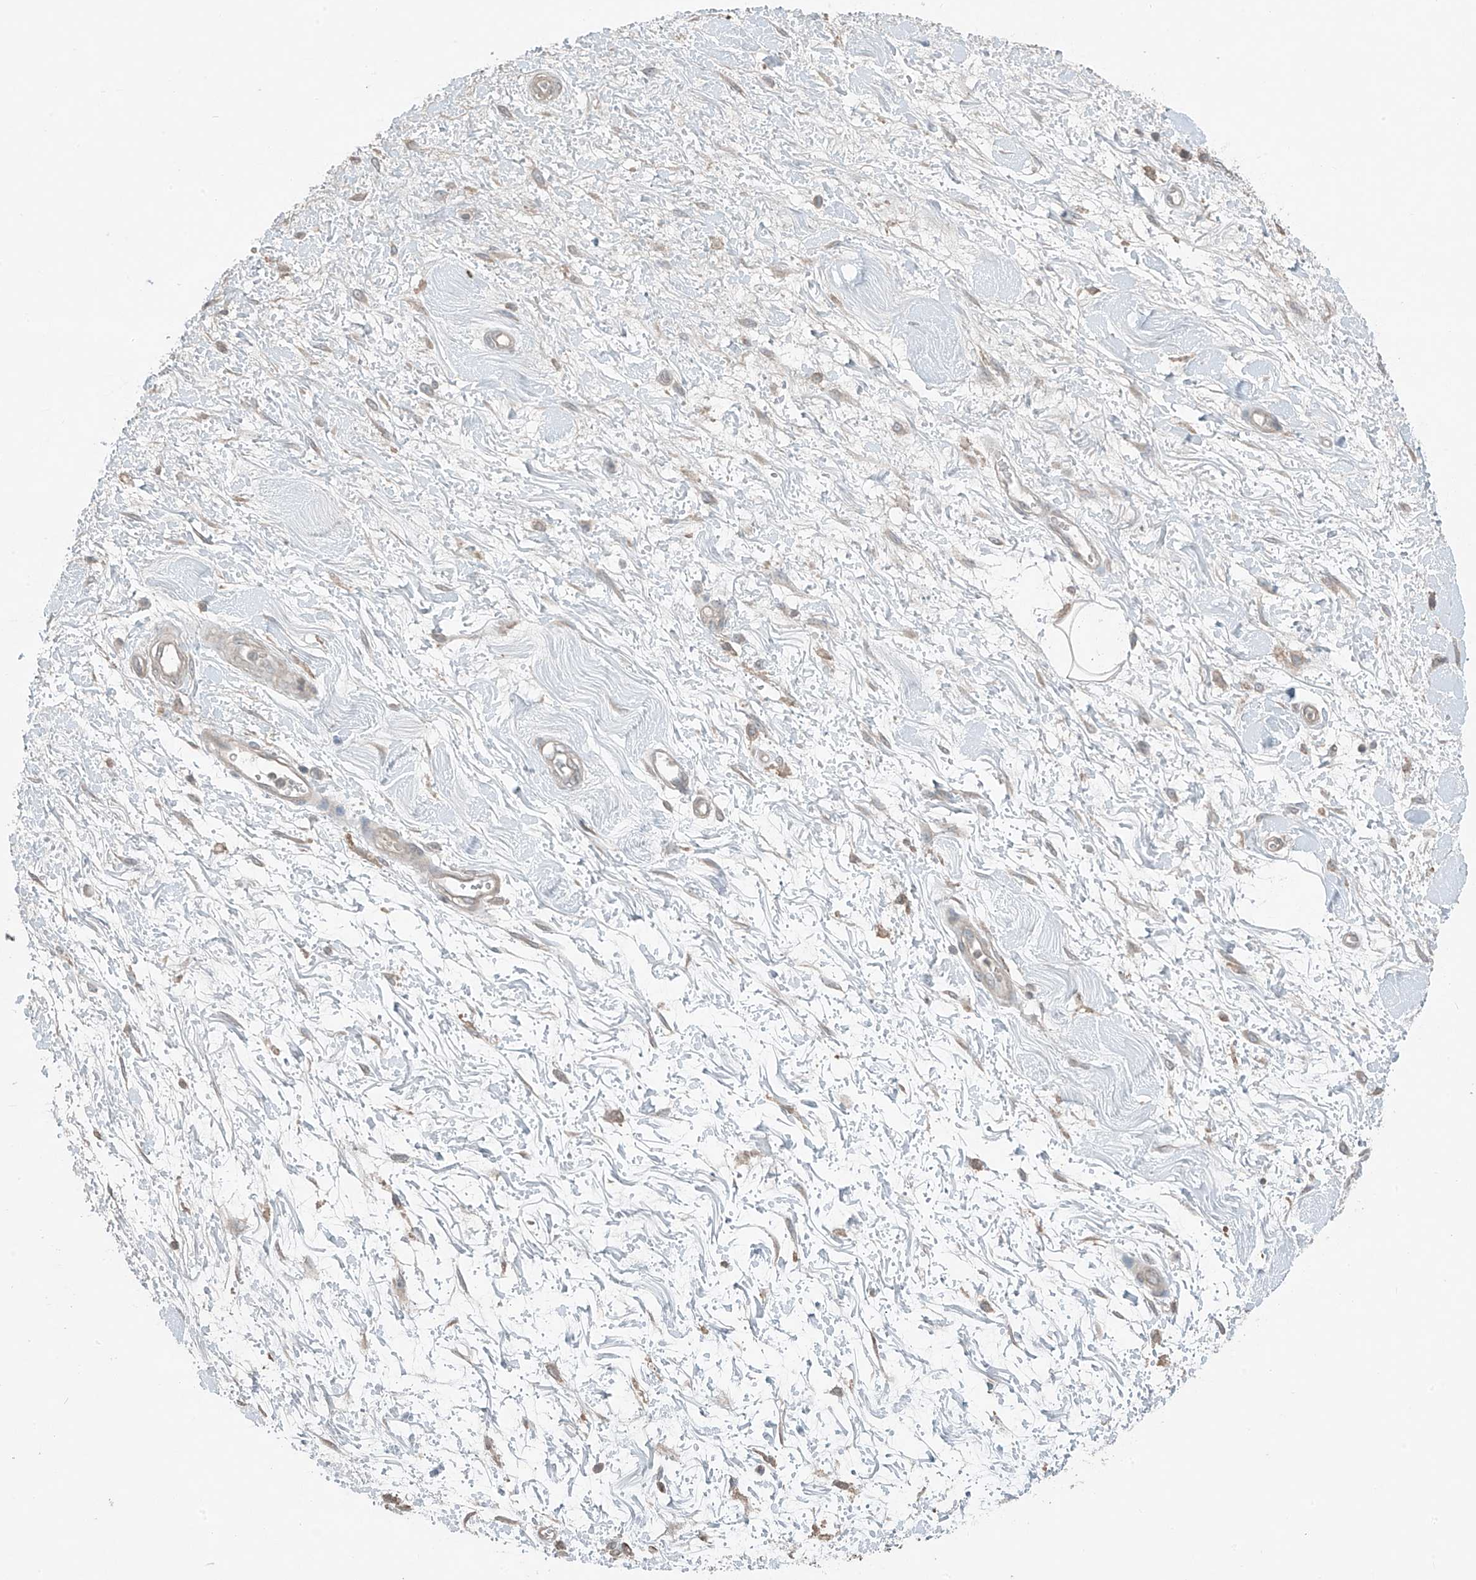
{"staining": {"intensity": "negative", "quantity": "none", "location": "none"}, "tissue": "adipose tissue", "cell_type": "Adipocytes", "image_type": "normal", "snomed": [{"axis": "morphology", "description": "Normal tissue, NOS"}, {"axis": "morphology", "description": "Adenocarcinoma, NOS"}, {"axis": "topography", "description": "Pancreas"}, {"axis": "topography", "description": "Peripheral nerve tissue"}], "caption": "This is an immunohistochemistry photomicrograph of benign human adipose tissue. There is no positivity in adipocytes.", "gene": "HOXA11", "patient": {"sex": "male", "age": 59}}